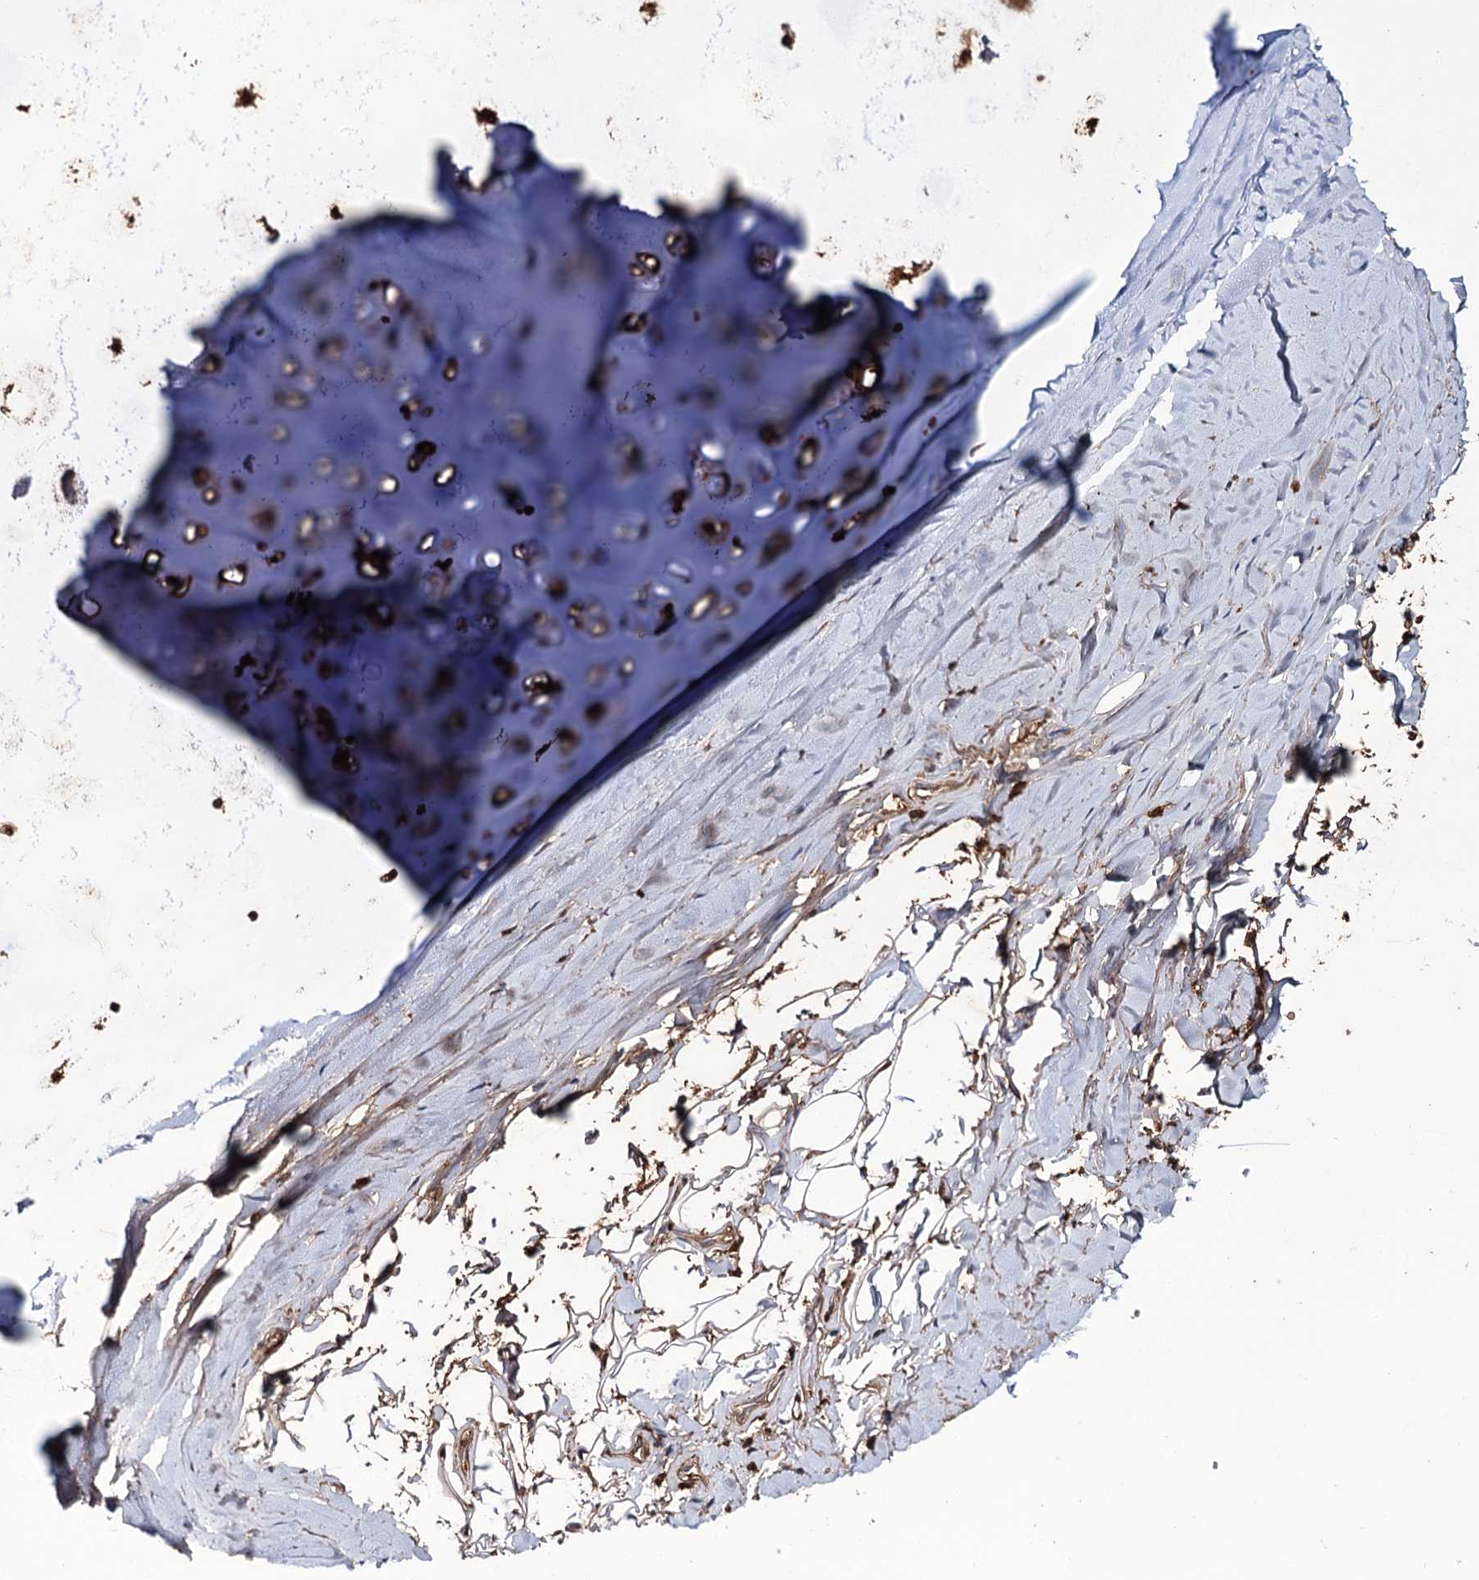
{"staining": {"intensity": "moderate", "quantity": ">75%", "location": "cytoplasmic/membranous"}, "tissue": "adipose tissue", "cell_type": "Adipocytes", "image_type": "normal", "snomed": [{"axis": "morphology", "description": "Normal tissue, NOS"}, {"axis": "topography", "description": "Lymph node"}, {"axis": "topography", "description": "Bronchus"}], "caption": "Adipose tissue stained with DAB (3,3'-diaminobenzidine) immunohistochemistry (IHC) exhibits medium levels of moderate cytoplasmic/membranous staining in approximately >75% of adipocytes. The protein is stained brown, and the nuclei are stained in blue (DAB (3,3'-diaminobenzidine) IHC with brightfield microscopy, high magnification).", "gene": "PTPN3", "patient": {"sex": "male", "age": 63}}